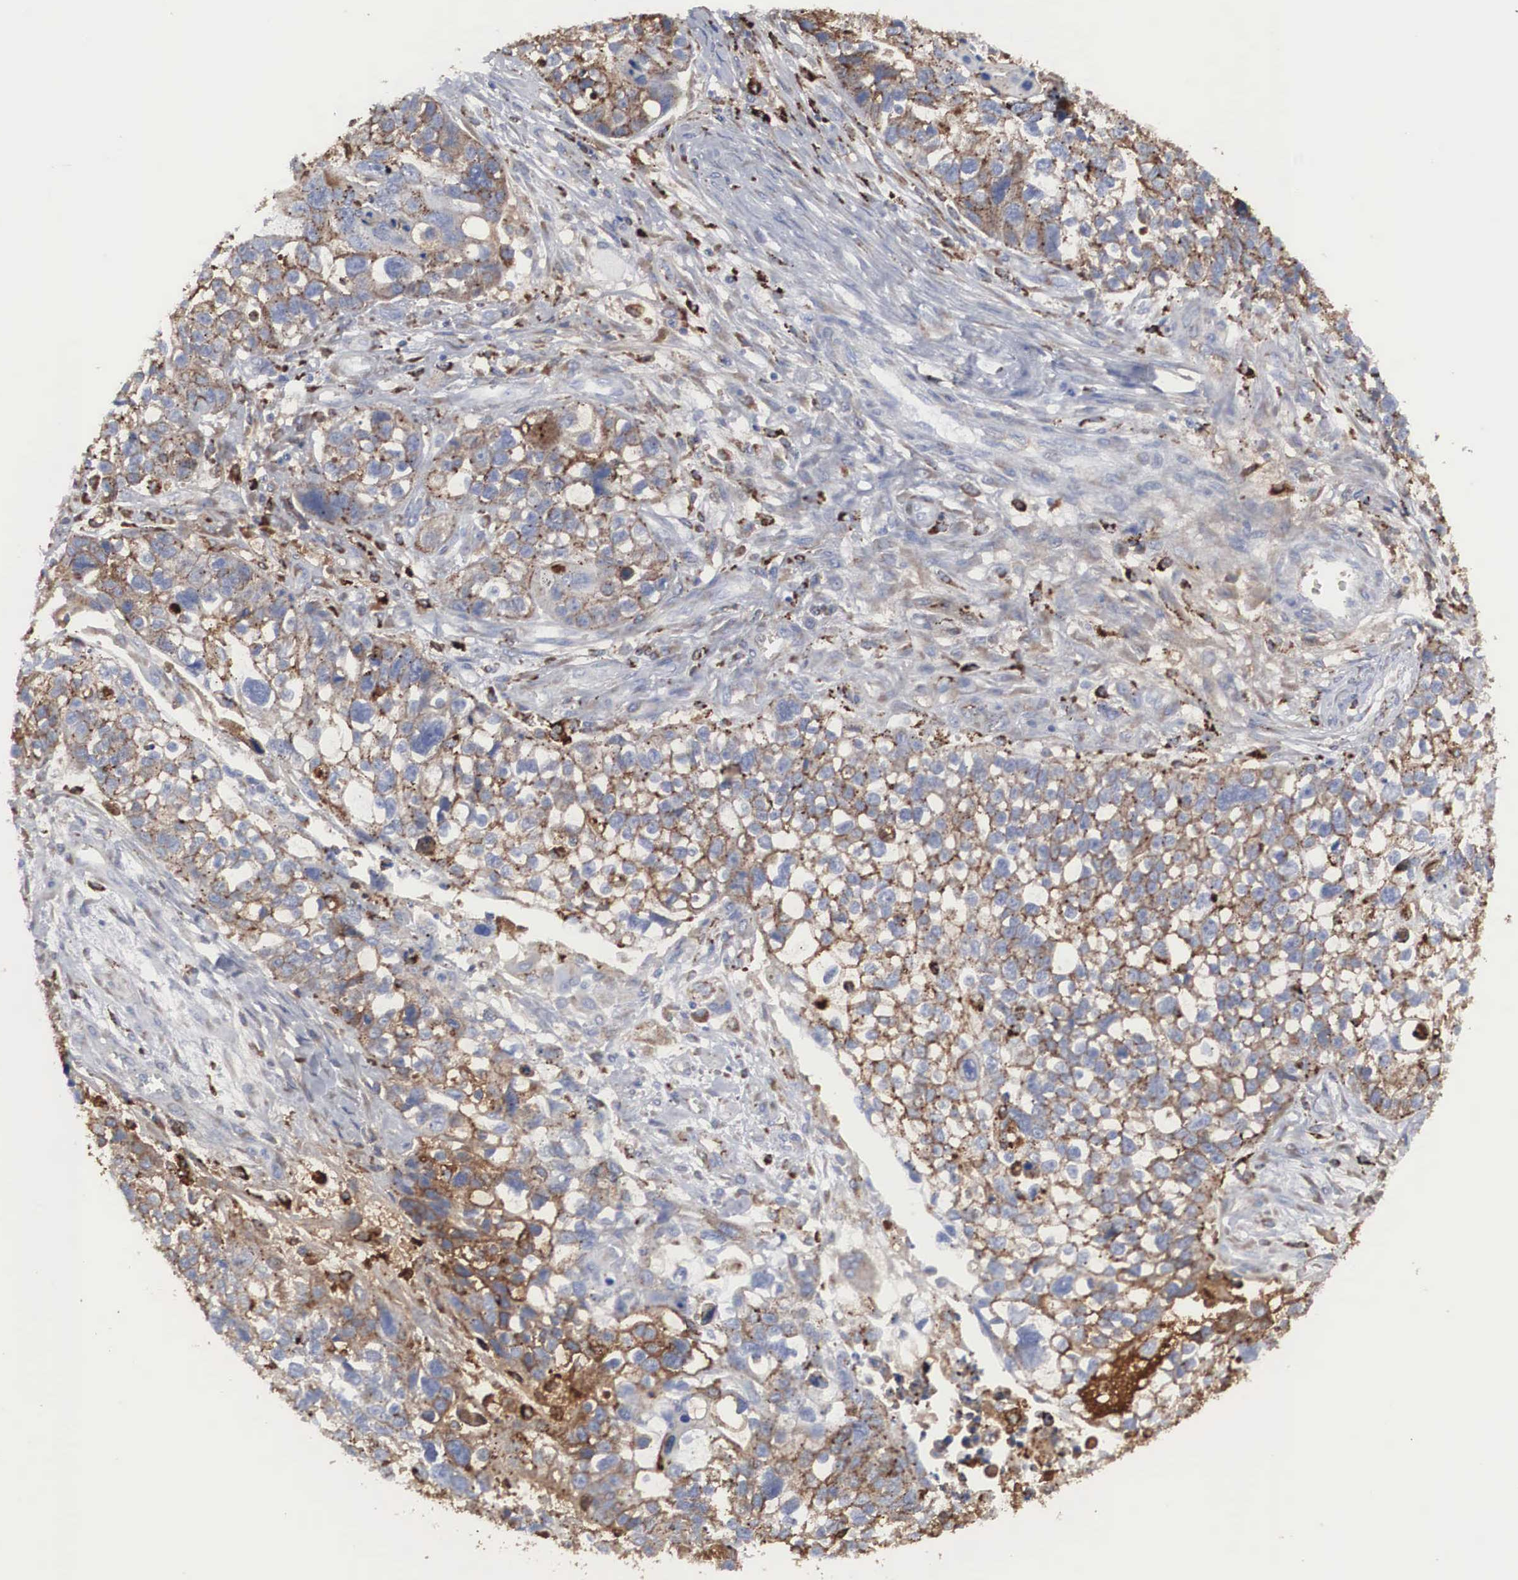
{"staining": {"intensity": "moderate", "quantity": ">75%", "location": "cytoplasmic/membranous"}, "tissue": "lung cancer", "cell_type": "Tumor cells", "image_type": "cancer", "snomed": [{"axis": "morphology", "description": "Squamous cell carcinoma, NOS"}, {"axis": "topography", "description": "Lymph node"}, {"axis": "topography", "description": "Lung"}], "caption": "Immunohistochemistry (DAB) staining of squamous cell carcinoma (lung) demonstrates moderate cytoplasmic/membranous protein staining in approximately >75% of tumor cells.", "gene": "LGALS3BP", "patient": {"sex": "male", "age": 74}}